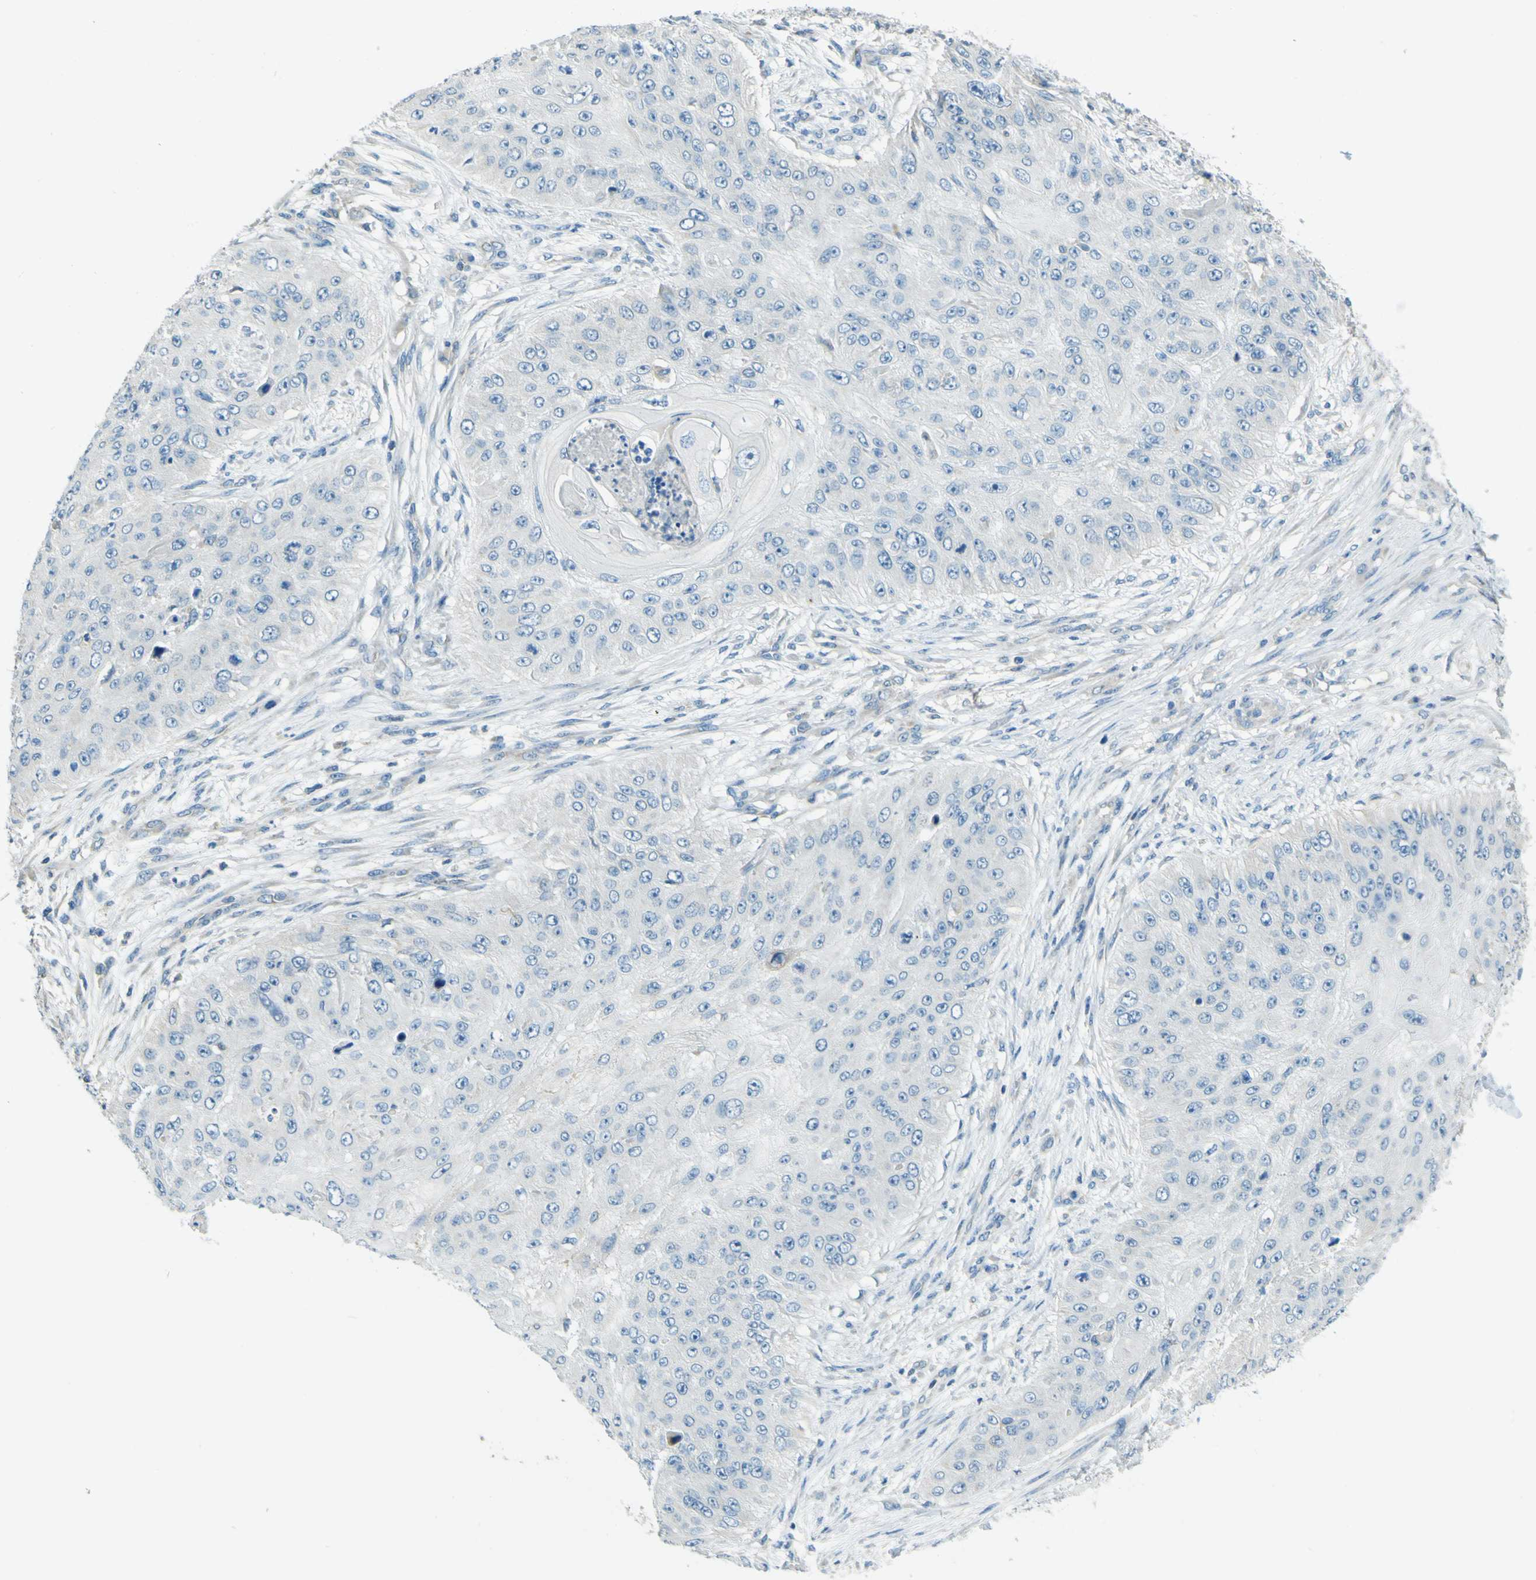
{"staining": {"intensity": "negative", "quantity": "none", "location": "none"}, "tissue": "skin cancer", "cell_type": "Tumor cells", "image_type": "cancer", "snomed": [{"axis": "morphology", "description": "Squamous cell carcinoma, NOS"}, {"axis": "topography", "description": "Skin"}], "caption": "An IHC photomicrograph of skin squamous cell carcinoma is shown. There is no staining in tumor cells of skin squamous cell carcinoma. The staining is performed using DAB brown chromogen with nuclei counter-stained in using hematoxylin.", "gene": "FKTN", "patient": {"sex": "female", "age": 80}}